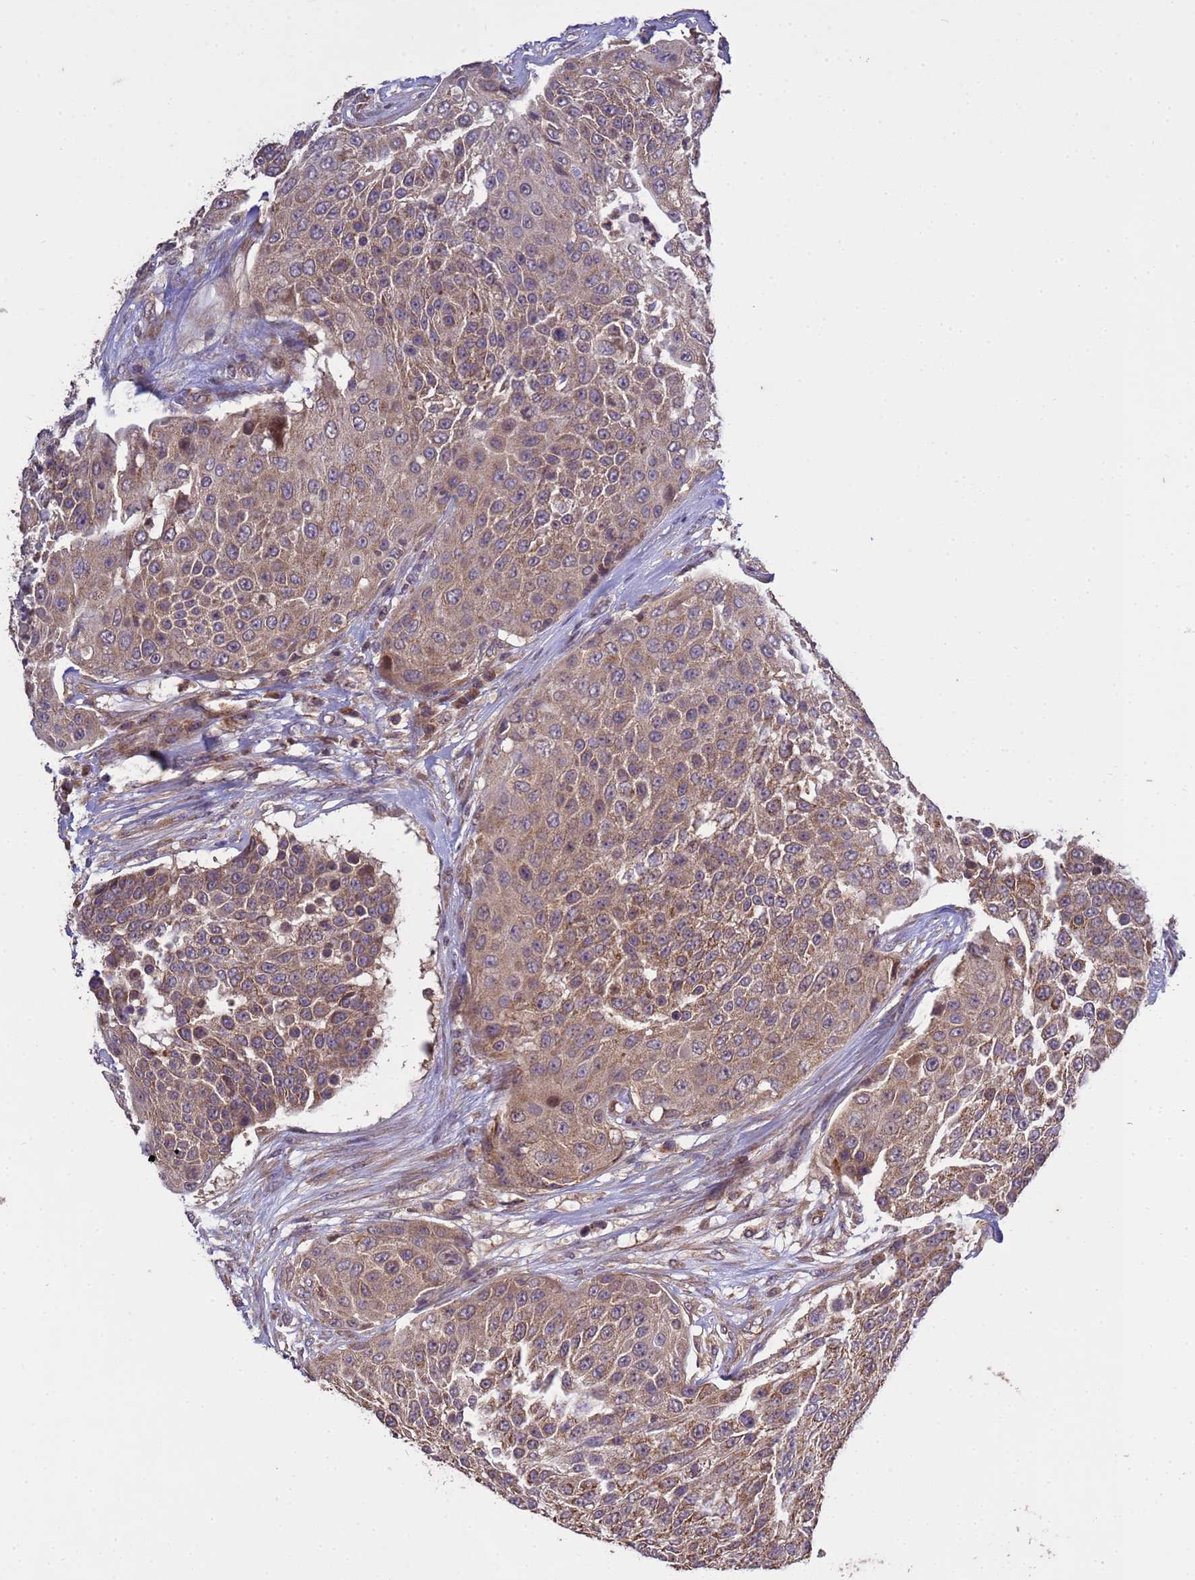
{"staining": {"intensity": "moderate", "quantity": ">75%", "location": "cytoplasmic/membranous"}, "tissue": "urothelial cancer", "cell_type": "Tumor cells", "image_type": "cancer", "snomed": [{"axis": "morphology", "description": "Urothelial carcinoma, High grade"}, {"axis": "topography", "description": "Urinary bladder"}], "caption": "Protein expression analysis of urothelial cancer displays moderate cytoplasmic/membranous staining in about >75% of tumor cells.", "gene": "P2RX7", "patient": {"sex": "female", "age": 63}}